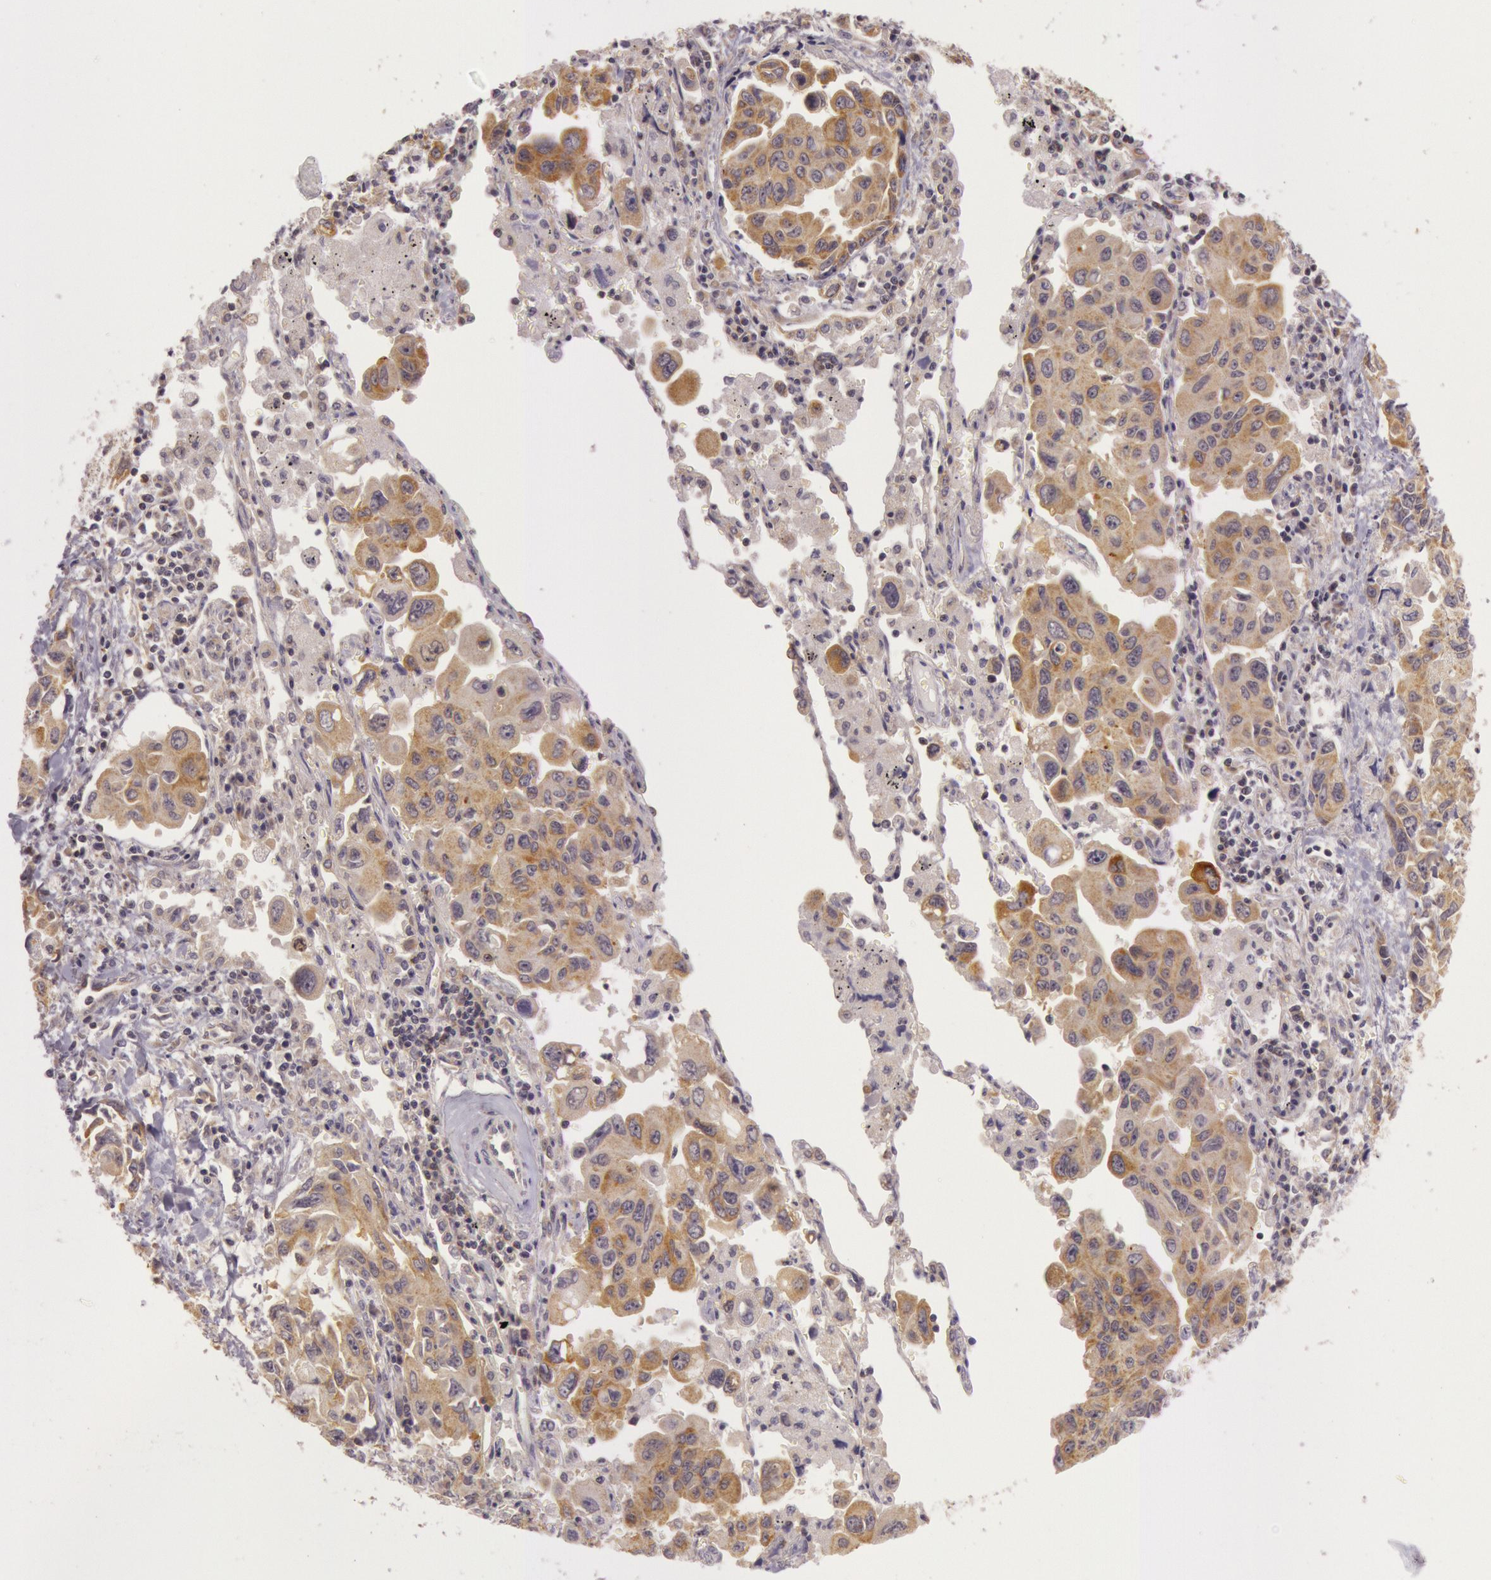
{"staining": {"intensity": "moderate", "quantity": ">75%", "location": "cytoplasmic/membranous"}, "tissue": "lung cancer", "cell_type": "Tumor cells", "image_type": "cancer", "snomed": [{"axis": "morphology", "description": "Adenocarcinoma, NOS"}, {"axis": "topography", "description": "Lung"}], "caption": "Tumor cells reveal medium levels of moderate cytoplasmic/membranous positivity in approximately >75% of cells in human adenocarcinoma (lung). (DAB (3,3'-diaminobenzidine) IHC with brightfield microscopy, high magnification).", "gene": "CDK16", "patient": {"sex": "male", "age": 64}}